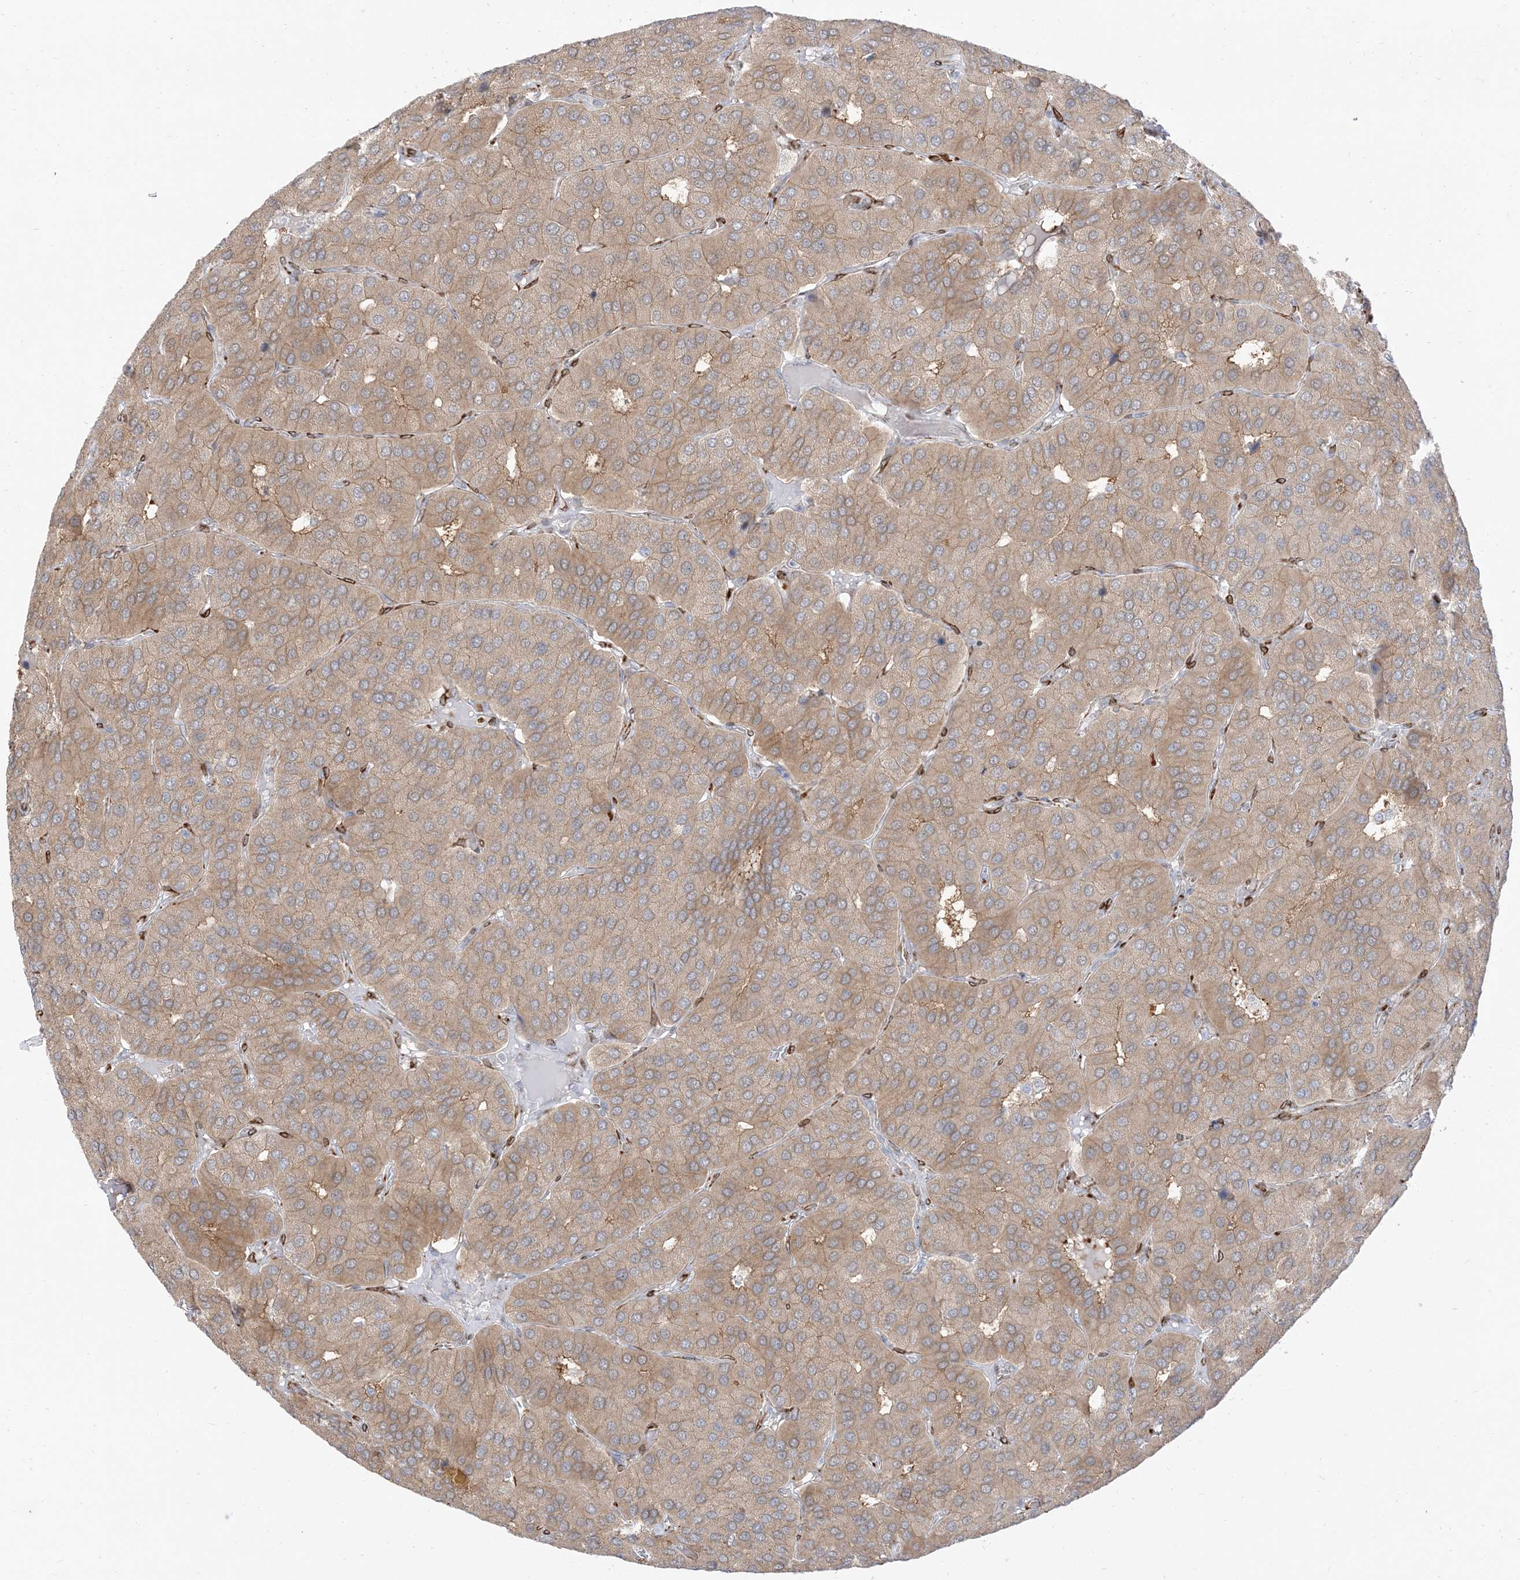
{"staining": {"intensity": "weak", "quantity": "25%-75%", "location": "cytoplasmic/membranous"}, "tissue": "parathyroid gland", "cell_type": "Glandular cells", "image_type": "normal", "snomed": [{"axis": "morphology", "description": "Normal tissue, NOS"}, {"axis": "morphology", "description": "Adenoma, NOS"}, {"axis": "topography", "description": "Parathyroid gland"}], "caption": "This histopathology image shows unremarkable parathyroid gland stained with immunohistochemistry (IHC) to label a protein in brown. The cytoplasmic/membranous of glandular cells show weak positivity for the protein. Nuclei are counter-stained blue.", "gene": "RIN1", "patient": {"sex": "female", "age": 86}}